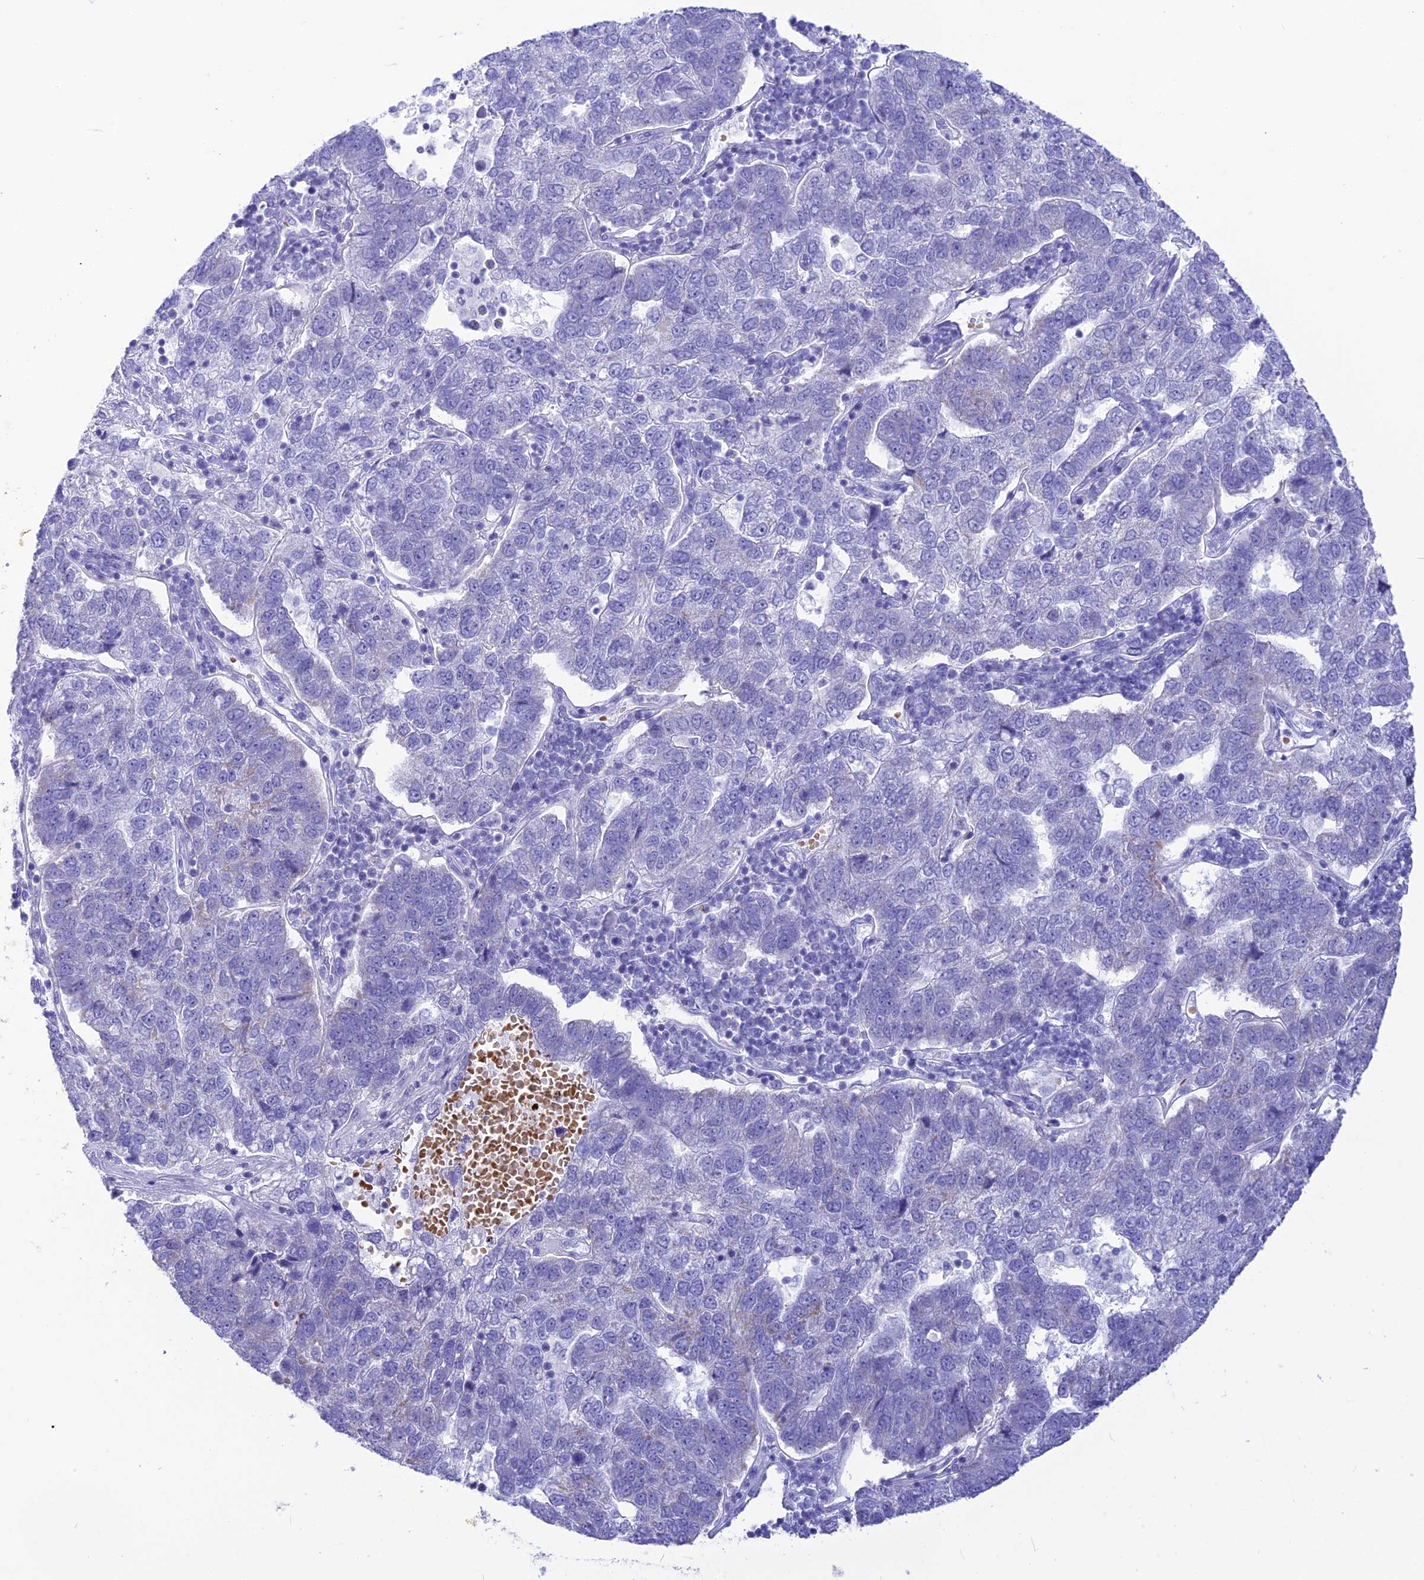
{"staining": {"intensity": "negative", "quantity": "none", "location": "none"}, "tissue": "pancreatic cancer", "cell_type": "Tumor cells", "image_type": "cancer", "snomed": [{"axis": "morphology", "description": "Adenocarcinoma, NOS"}, {"axis": "topography", "description": "Pancreas"}], "caption": "High magnification brightfield microscopy of adenocarcinoma (pancreatic) stained with DAB (3,3'-diaminobenzidine) (brown) and counterstained with hematoxylin (blue): tumor cells show no significant expression.", "gene": "GLYATL1", "patient": {"sex": "female", "age": 61}}